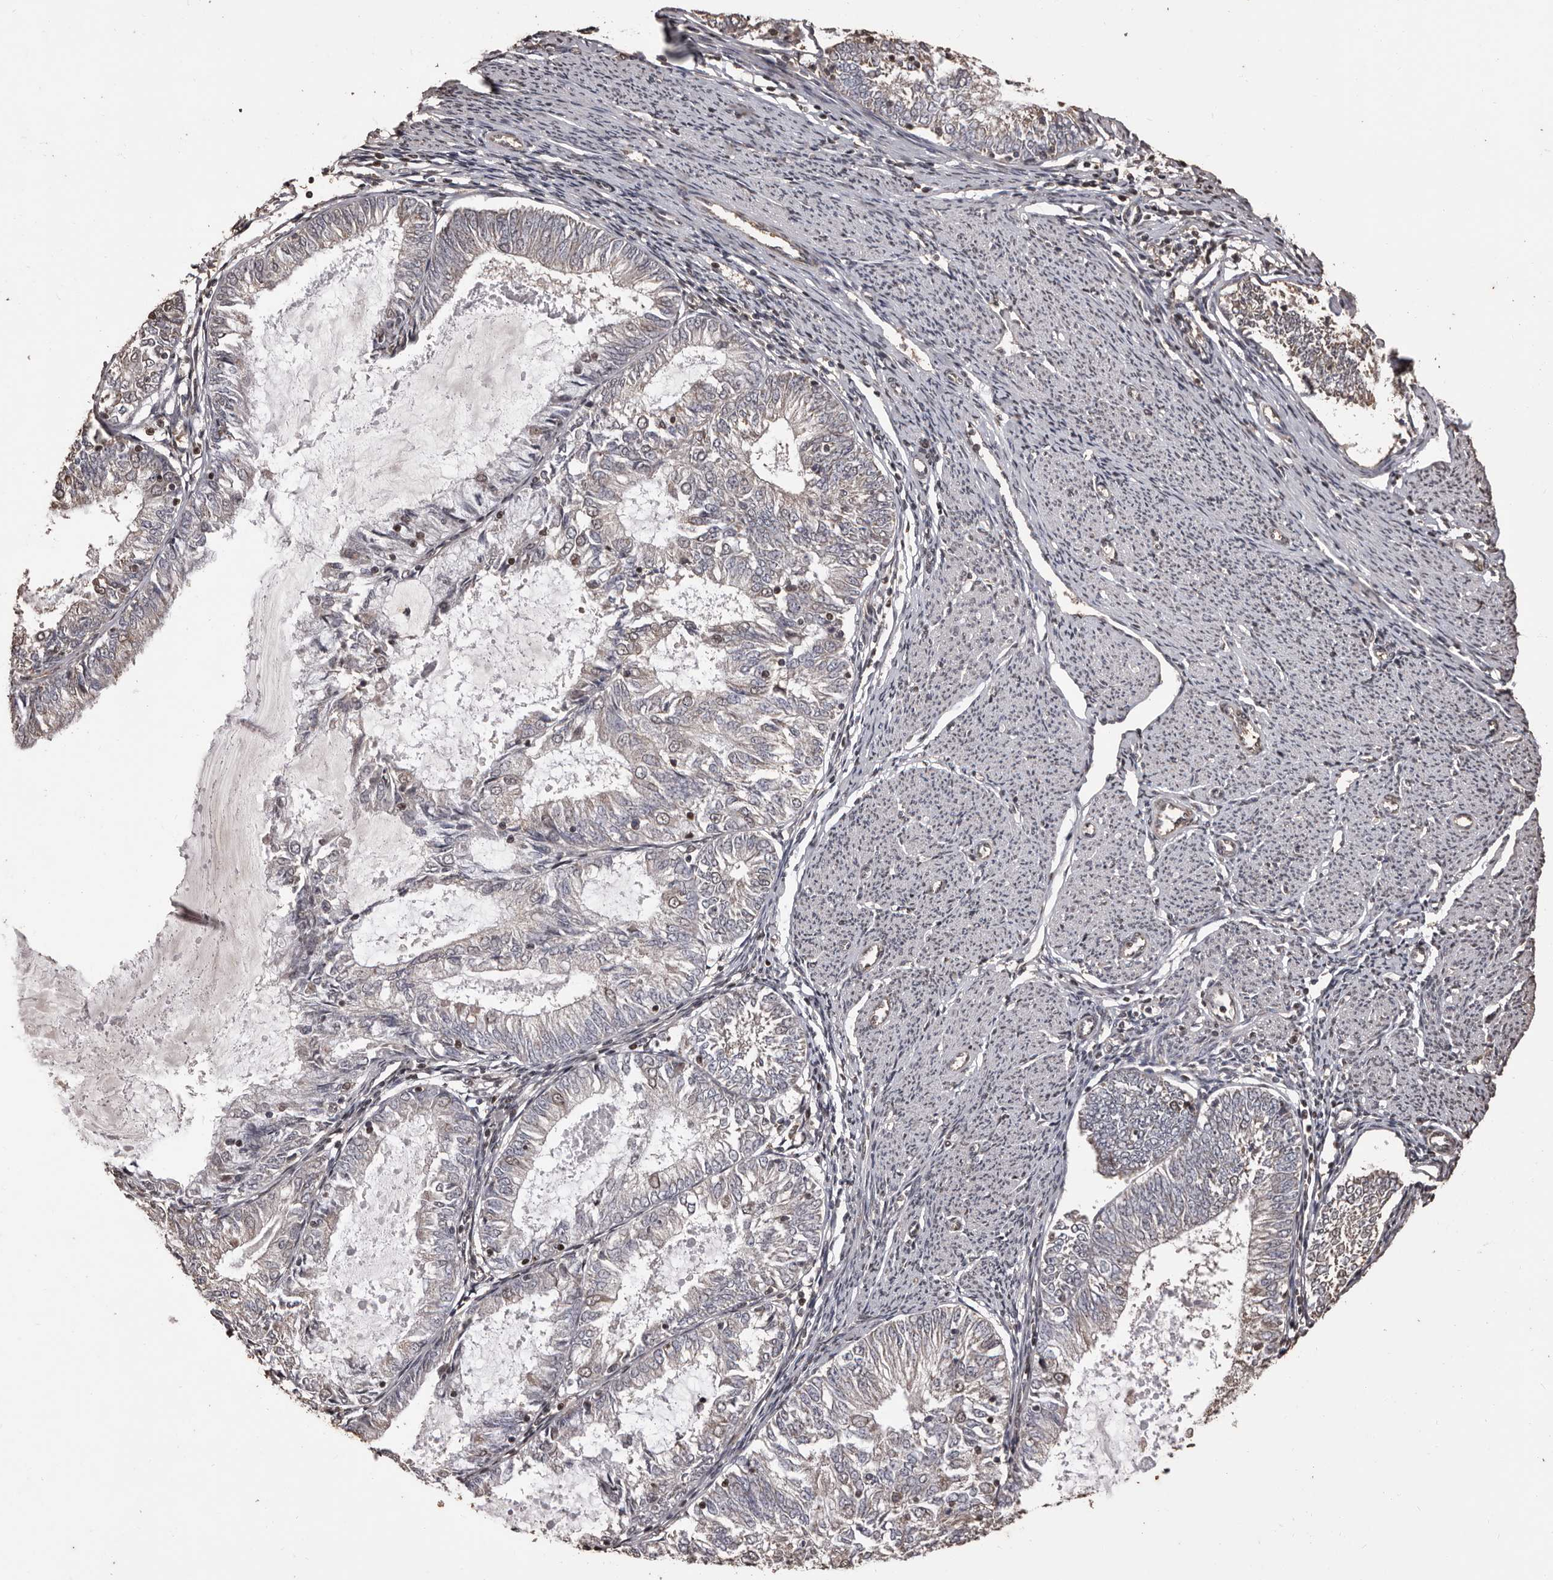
{"staining": {"intensity": "negative", "quantity": "none", "location": "none"}, "tissue": "endometrial cancer", "cell_type": "Tumor cells", "image_type": "cancer", "snomed": [{"axis": "morphology", "description": "Adenocarcinoma, NOS"}, {"axis": "topography", "description": "Endometrium"}], "caption": "Endometrial adenocarcinoma was stained to show a protein in brown. There is no significant staining in tumor cells.", "gene": "NAV1", "patient": {"sex": "female", "age": 57}}